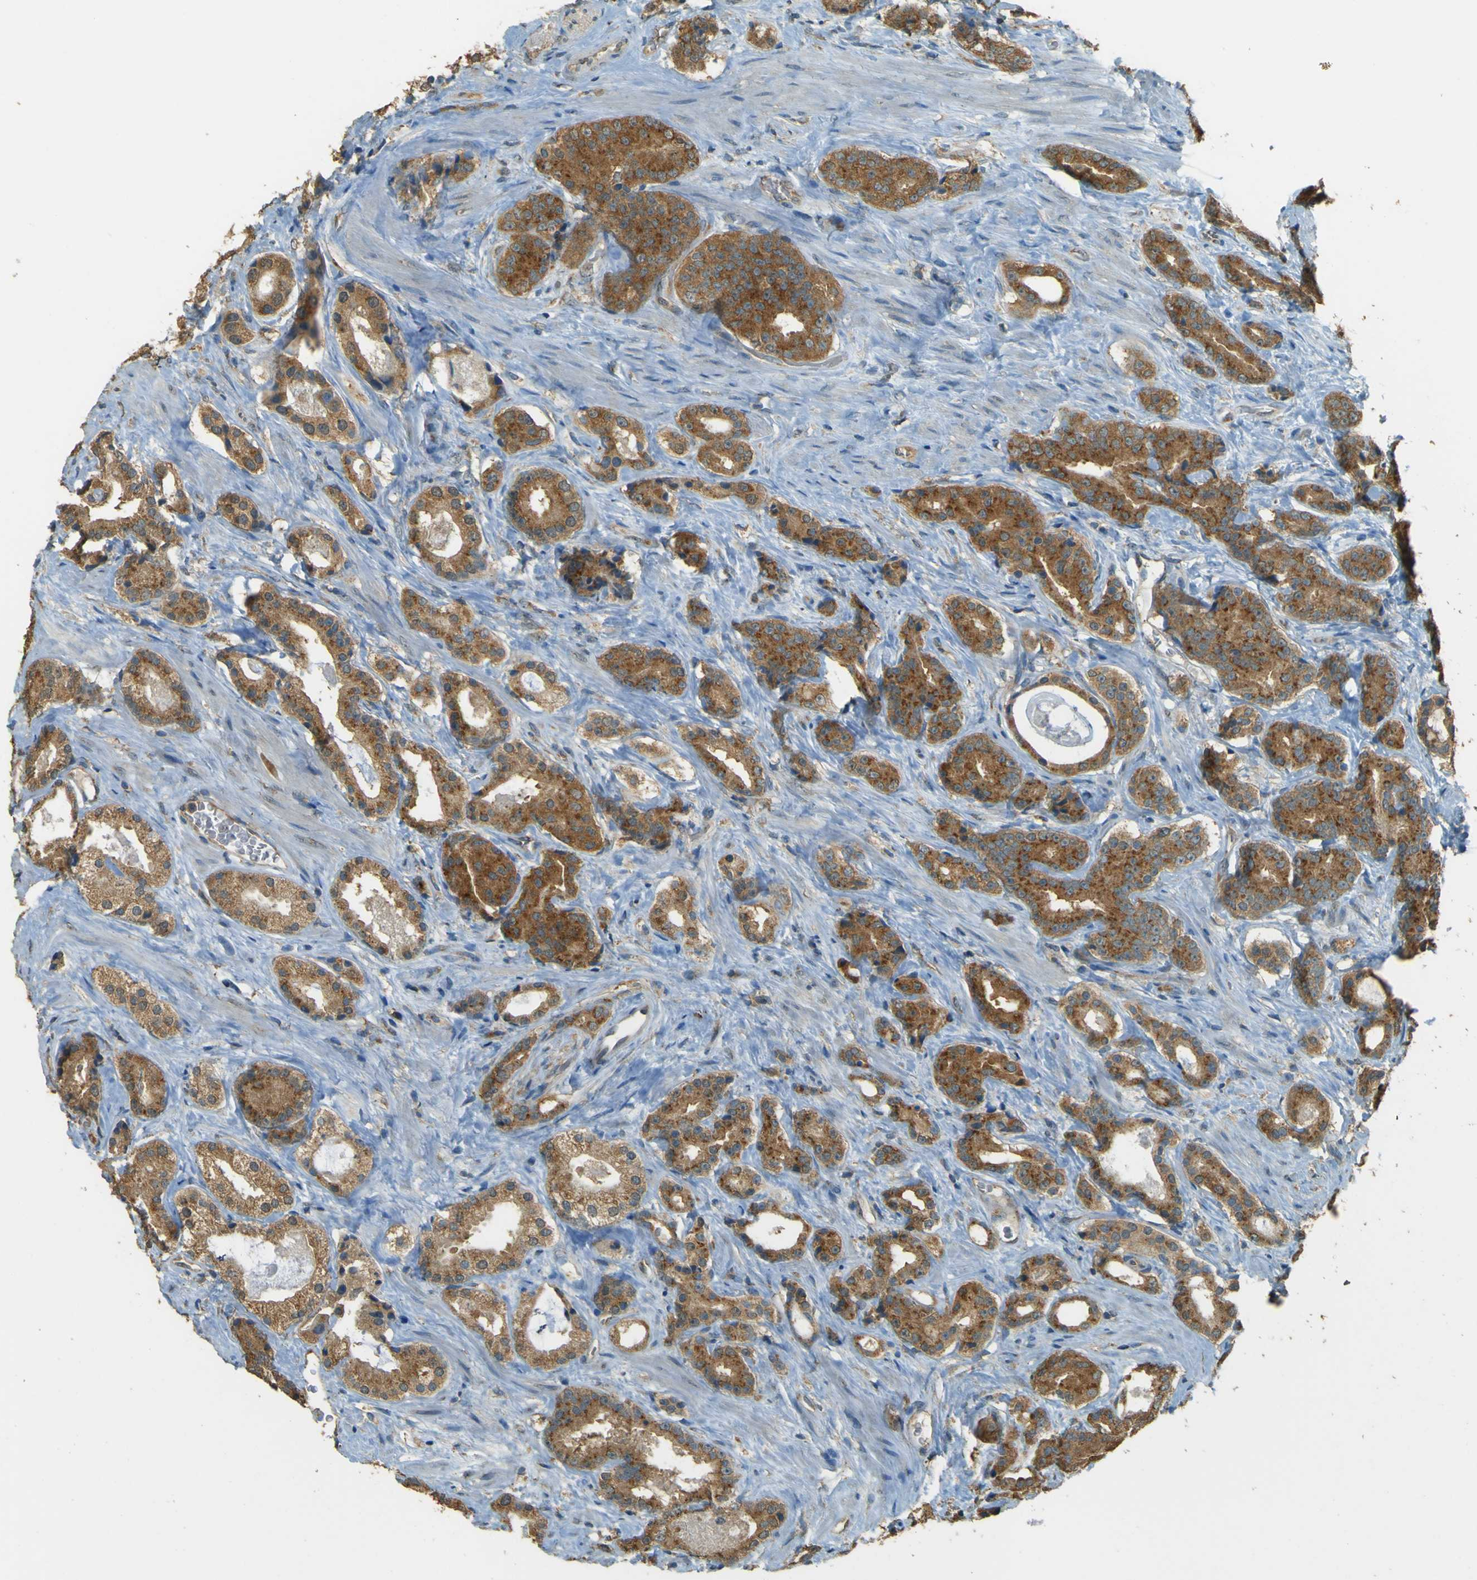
{"staining": {"intensity": "strong", "quantity": ">75%", "location": "cytoplasmic/membranous"}, "tissue": "prostate cancer", "cell_type": "Tumor cells", "image_type": "cancer", "snomed": [{"axis": "morphology", "description": "Adenocarcinoma, High grade"}, {"axis": "topography", "description": "Prostate"}], "caption": "Immunohistochemistry of prostate cancer (adenocarcinoma (high-grade)) reveals high levels of strong cytoplasmic/membranous positivity in about >75% of tumor cells.", "gene": "GOLGA1", "patient": {"sex": "male", "age": 71}}